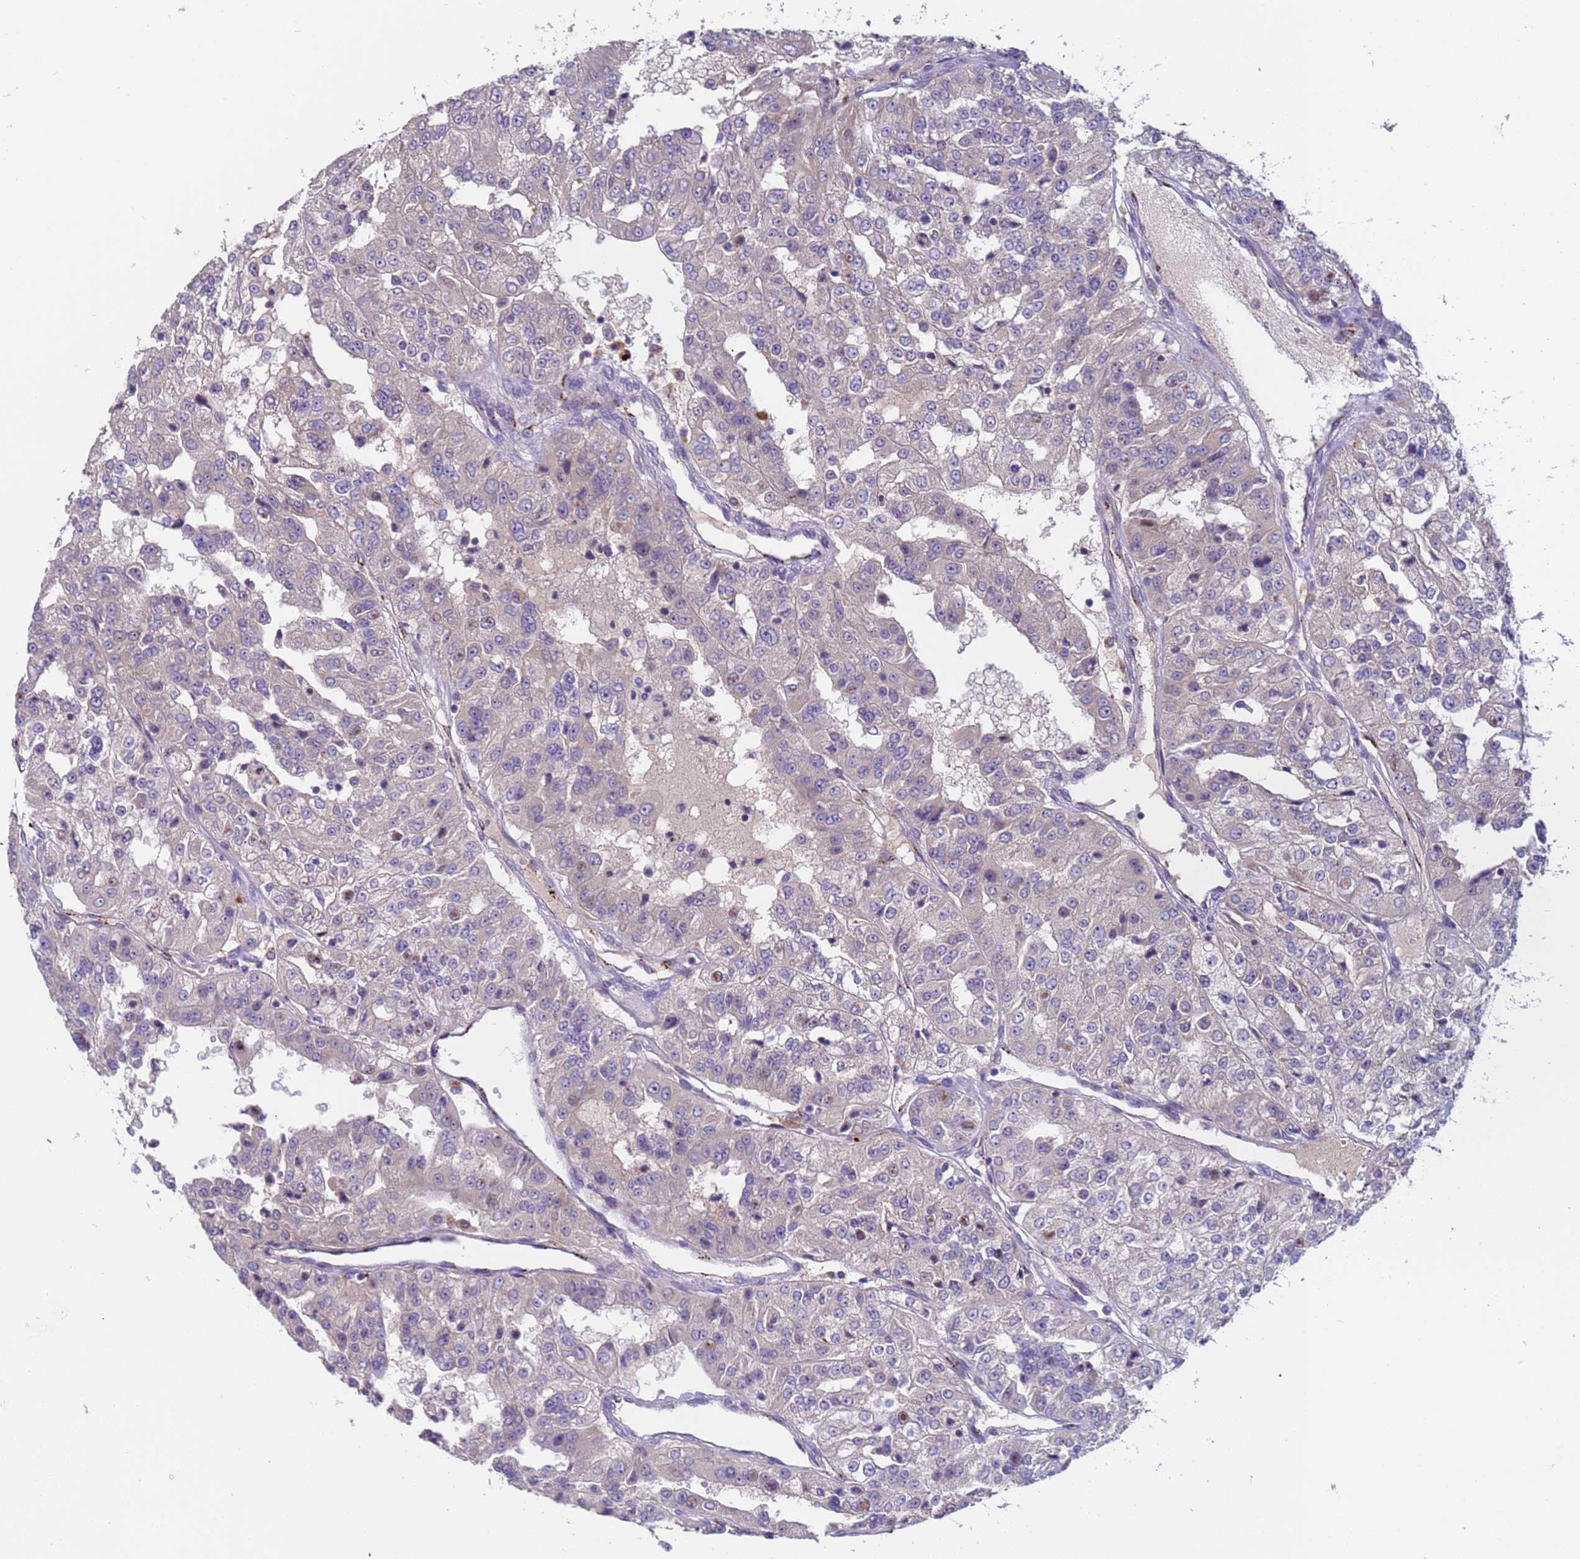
{"staining": {"intensity": "negative", "quantity": "none", "location": "none"}, "tissue": "renal cancer", "cell_type": "Tumor cells", "image_type": "cancer", "snomed": [{"axis": "morphology", "description": "Adenocarcinoma, NOS"}, {"axis": "topography", "description": "Kidney"}], "caption": "Immunohistochemistry (IHC) photomicrograph of renal cancer stained for a protein (brown), which displays no expression in tumor cells.", "gene": "ZNF248", "patient": {"sex": "female", "age": 63}}